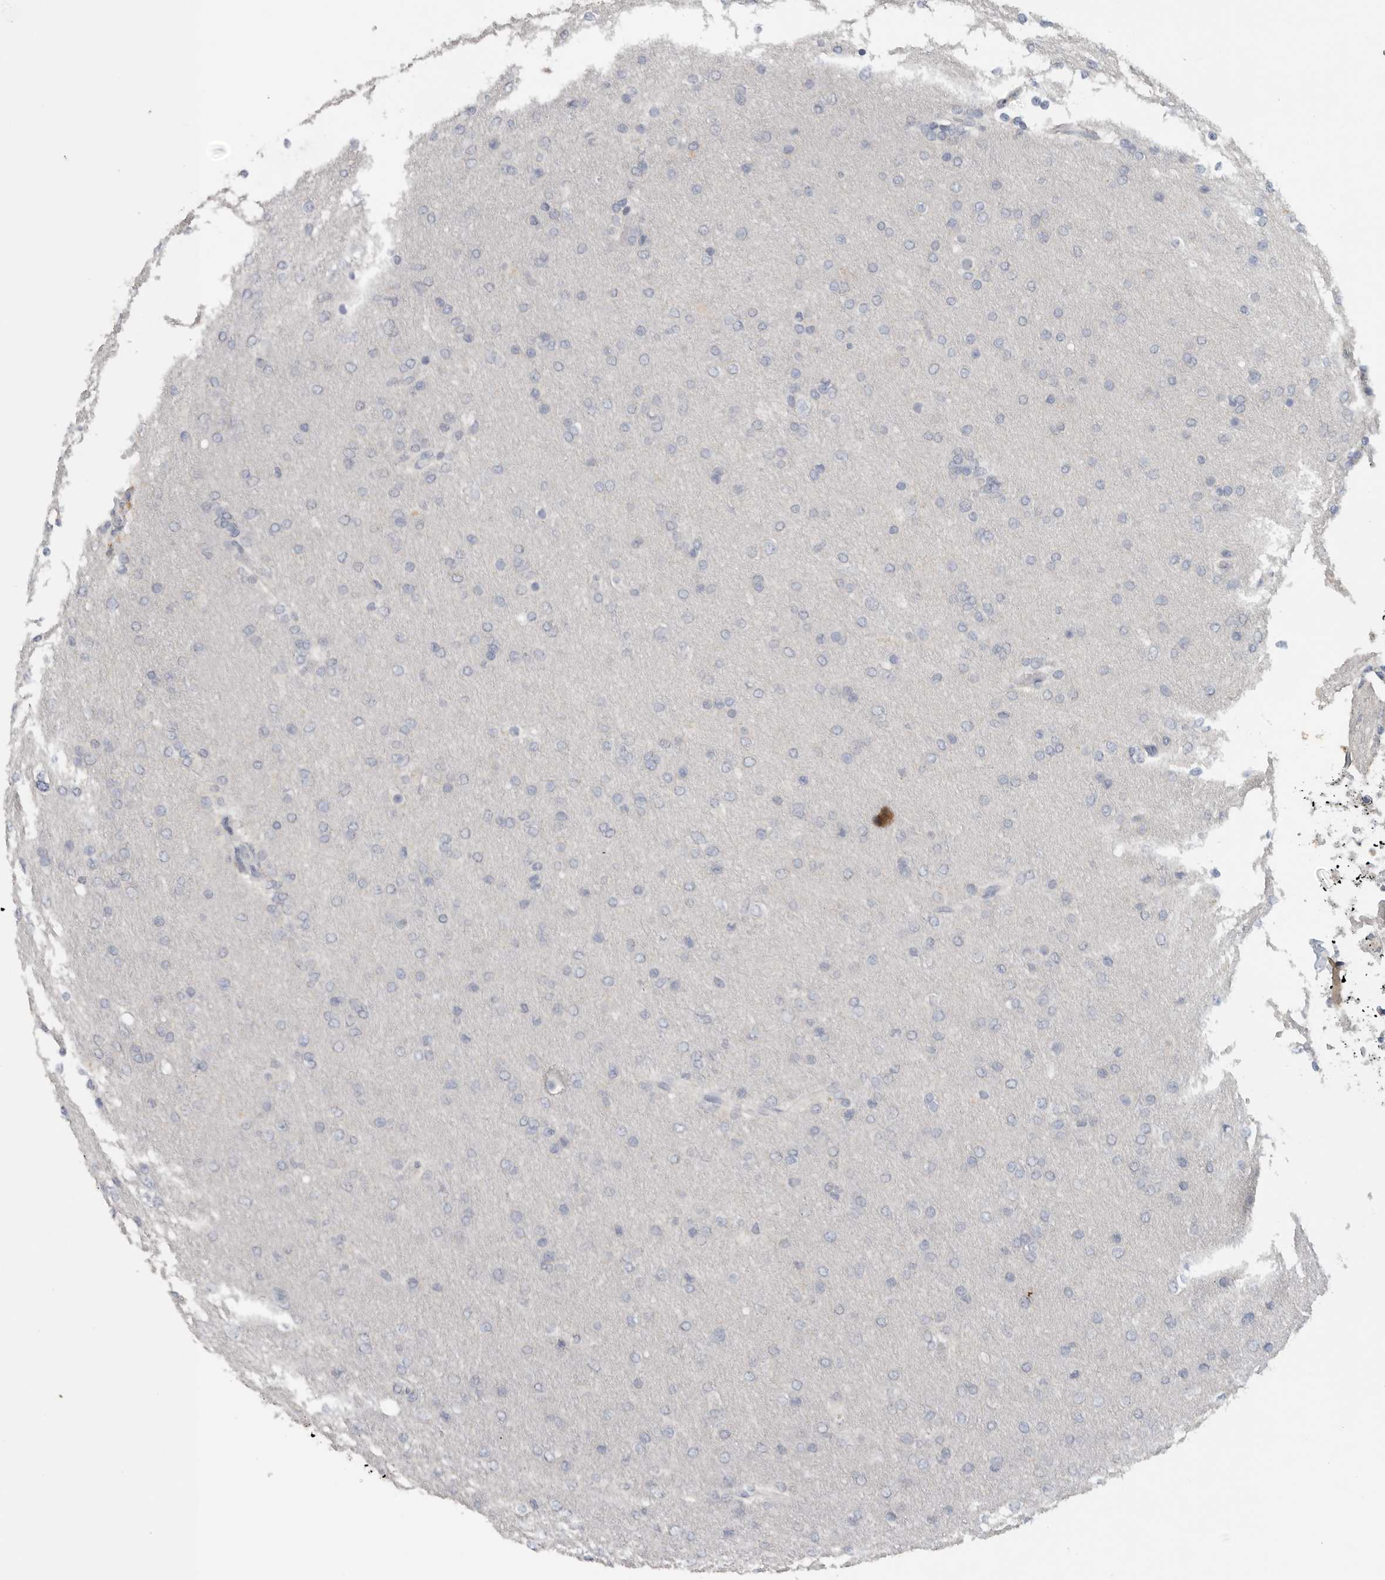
{"staining": {"intensity": "negative", "quantity": "none", "location": "none"}, "tissue": "glioma", "cell_type": "Tumor cells", "image_type": "cancer", "snomed": [{"axis": "morphology", "description": "Glioma, malignant, High grade"}, {"axis": "topography", "description": "Cerebral cortex"}], "caption": "An immunohistochemistry (IHC) photomicrograph of glioma is shown. There is no staining in tumor cells of glioma. The staining was performed using DAB to visualize the protein expression in brown, while the nuclei were stained in blue with hematoxylin (Magnification: 20x).", "gene": "REG4", "patient": {"sex": "female", "age": 36}}